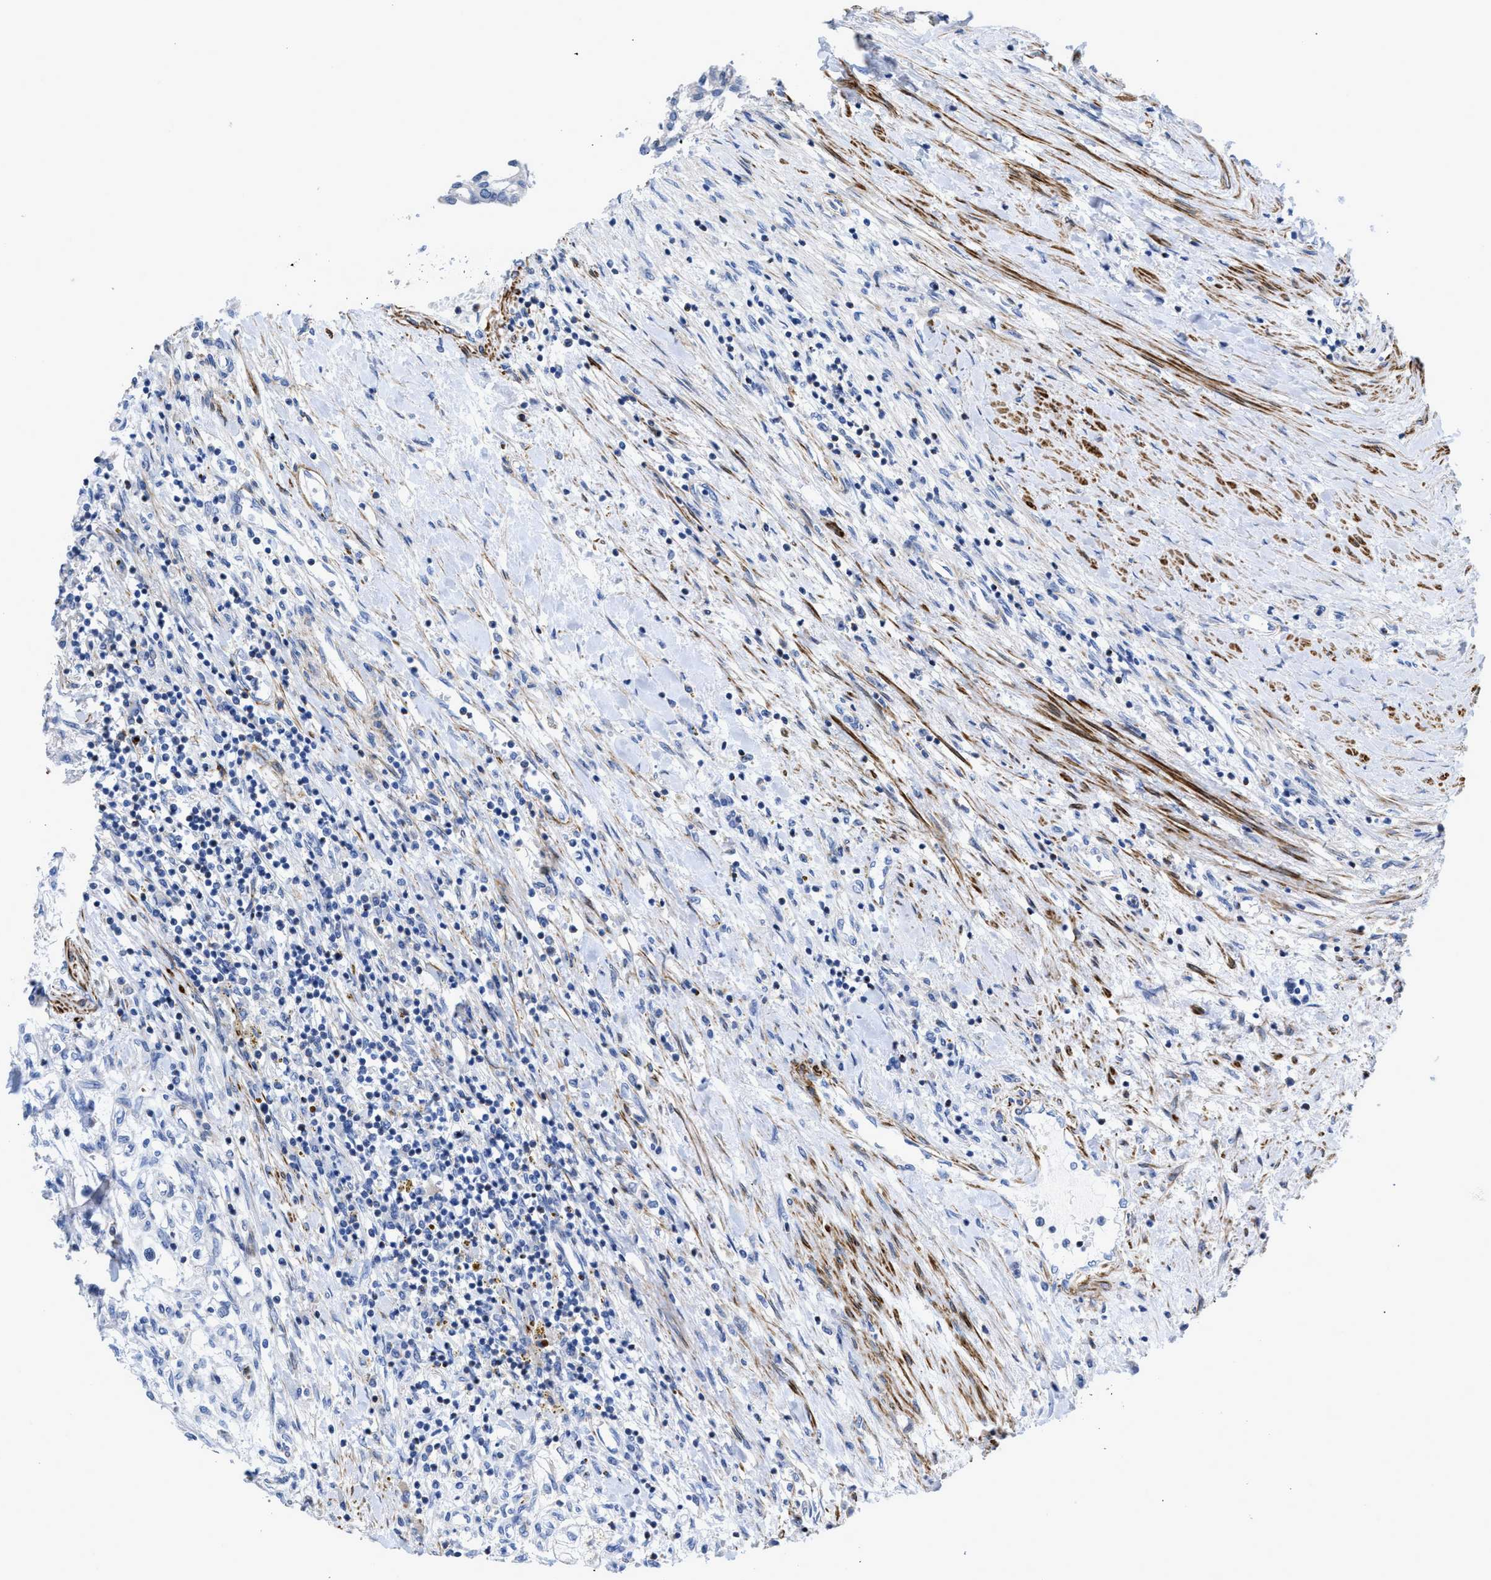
{"staining": {"intensity": "negative", "quantity": "none", "location": "none"}, "tissue": "renal cancer", "cell_type": "Tumor cells", "image_type": "cancer", "snomed": [{"axis": "morphology", "description": "Adenocarcinoma, NOS"}, {"axis": "topography", "description": "Kidney"}], "caption": "A high-resolution histopathology image shows immunohistochemistry staining of renal cancer (adenocarcinoma), which shows no significant expression in tumor cells.", "gene": "PRMT2", "patient": {"sex": "male", "age": 68}}